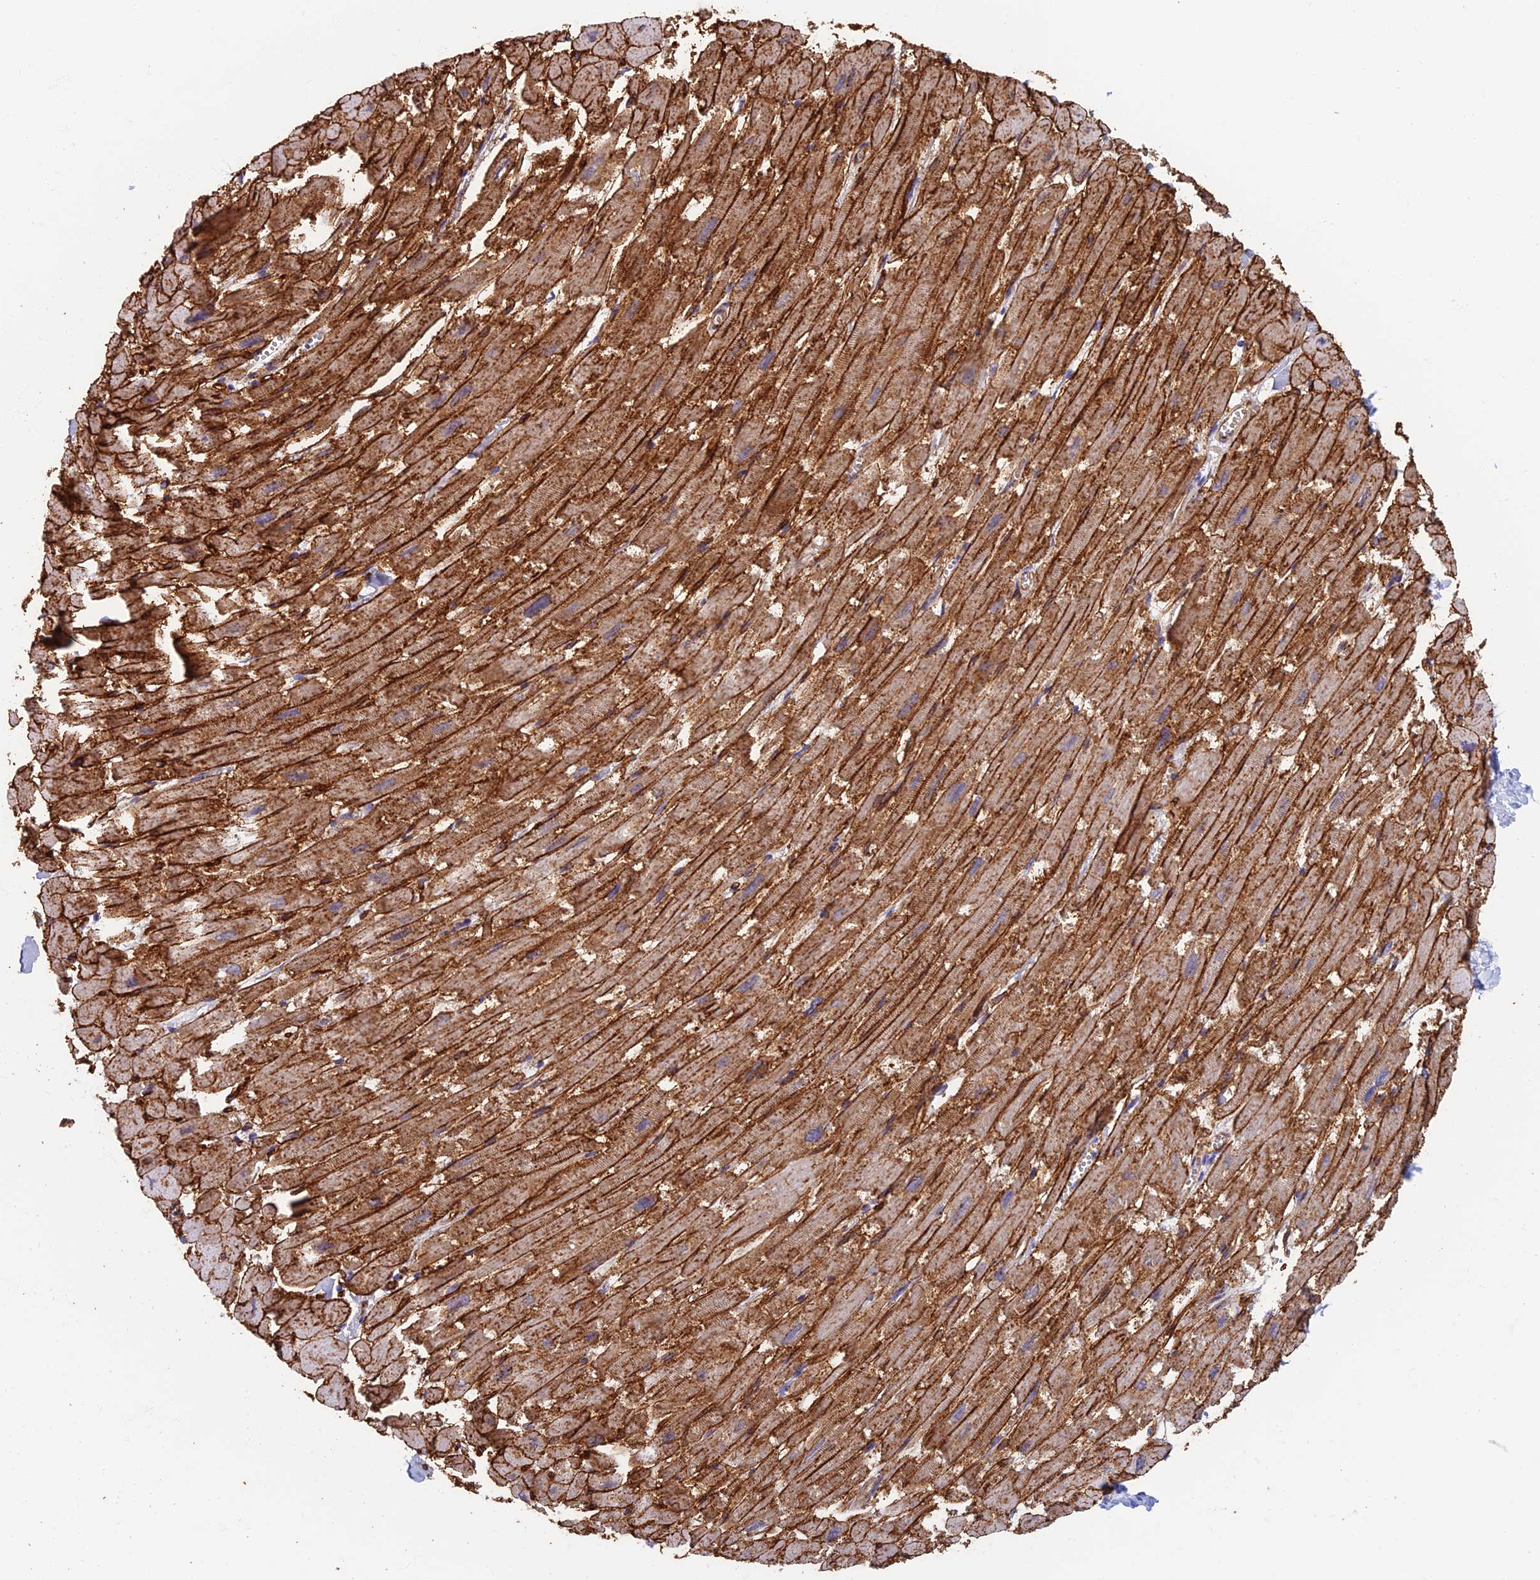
{"staining": {"intensity": "strong", "quantity": ">75%", "location": "cytoplasmic/membranous"}, "tissue": "heart muscle", "cell_type": "Cardiomyocytes", "image_type": "normal", "snomed": [{"axis": "morphology", "description": "Normal tissue, NOS"}, {"axis": "topography", "description": "Heart"}], "caption": "Immunohistochemical staining of benign human heart muscle displays strong cytoplasmic/membranous protein expression in about >75% of cardiomyocytes.", "gene": "ETFRF1", "patient": {"sex": "male", "age": 54}}